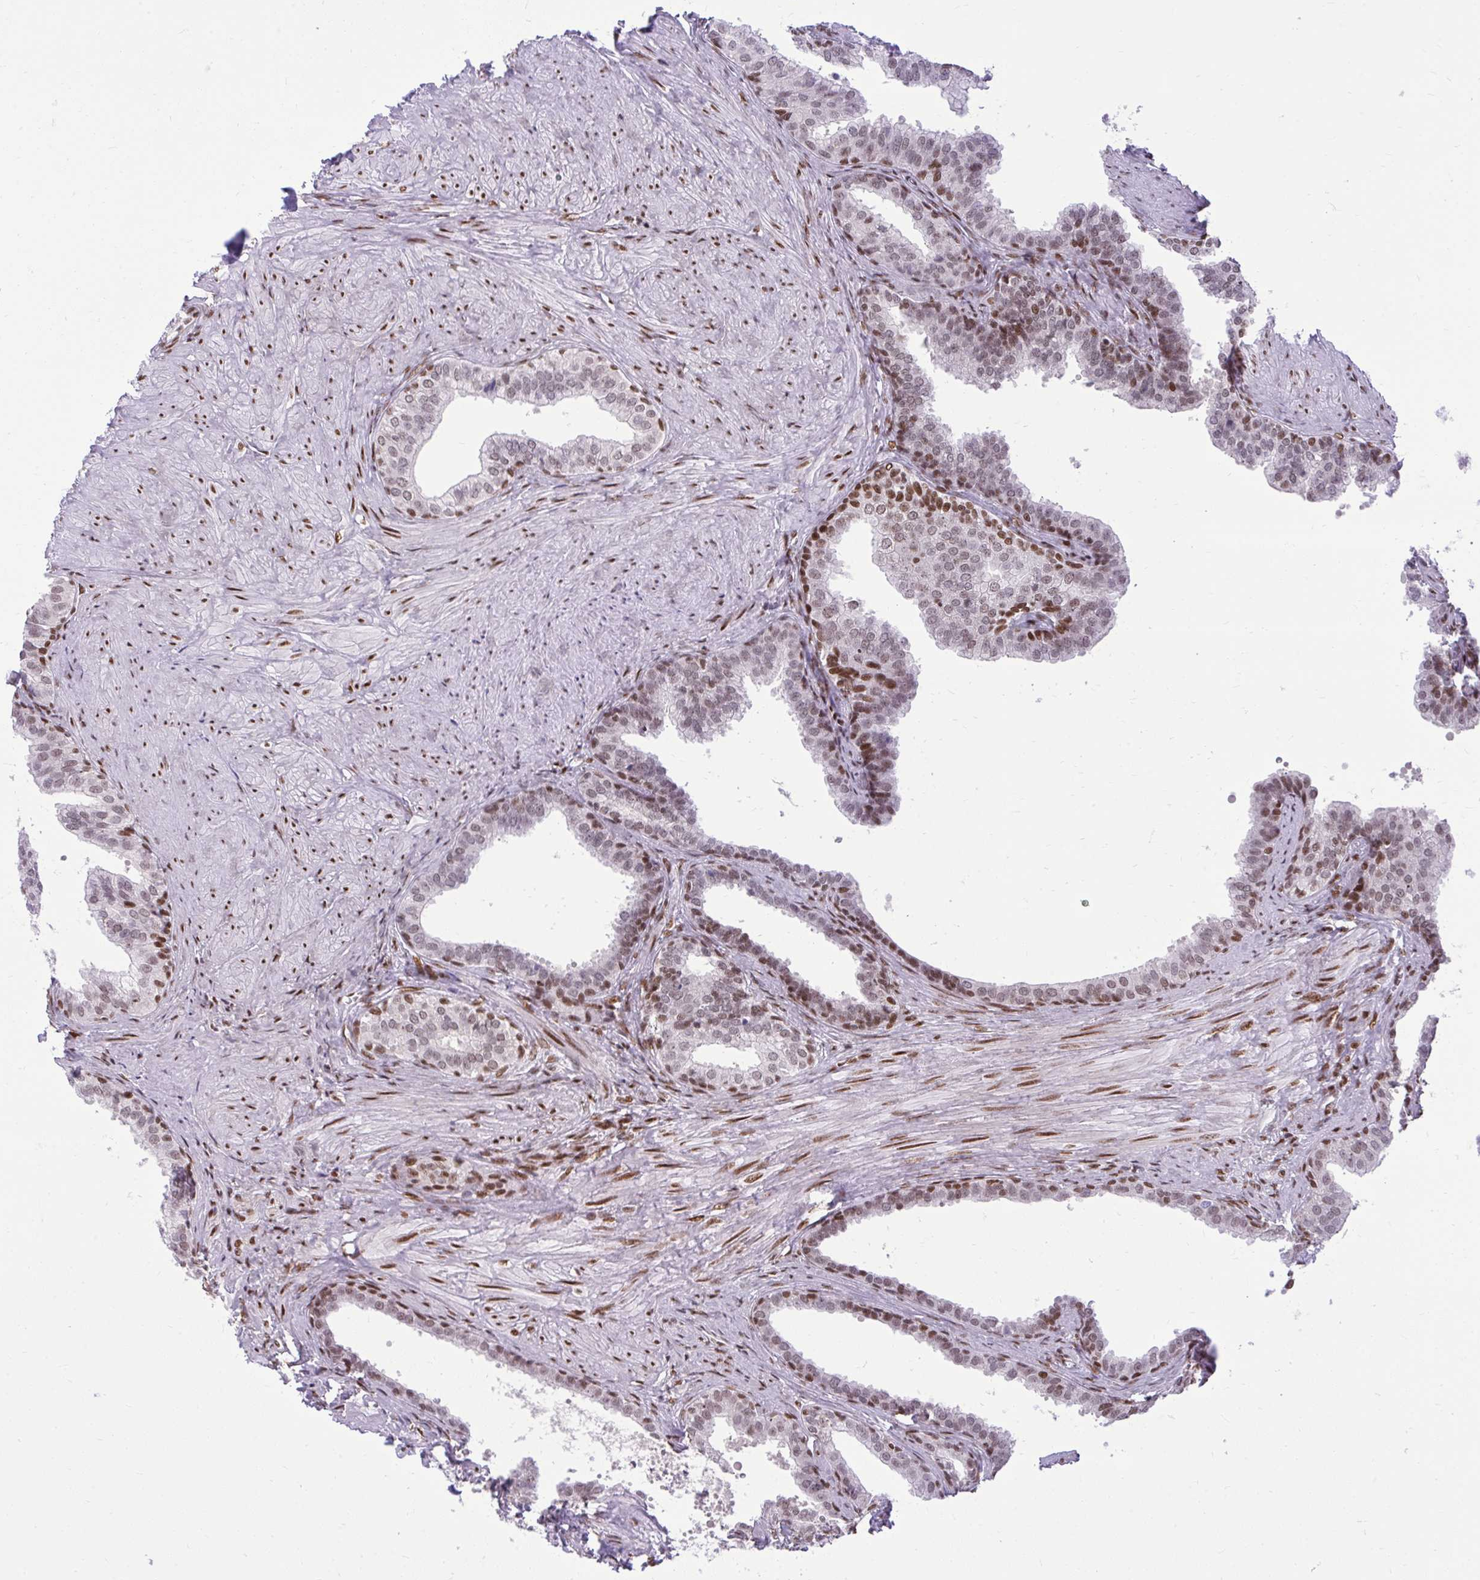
{"staining": {"intensity": "moderate", "quantity": "25%-75%", "location": "nuclear"}, "tissue": "prostate", "cell_type": "Glandular cells", "image_type": "normal", "snomed": [{"axis": "morphology", "description": "Normal tissue, NOS"}, {"axis": "topography", "description": "Prostate"}, {"axis": "topography", "description": "Peripheral nerve tissue"}], "caption": "Moderate nuclear staining is seen in about 25%-75% of glandular cells in benign prostate.", "gene": "CDYL", "patient": {"sex": "male", "age": 55}}